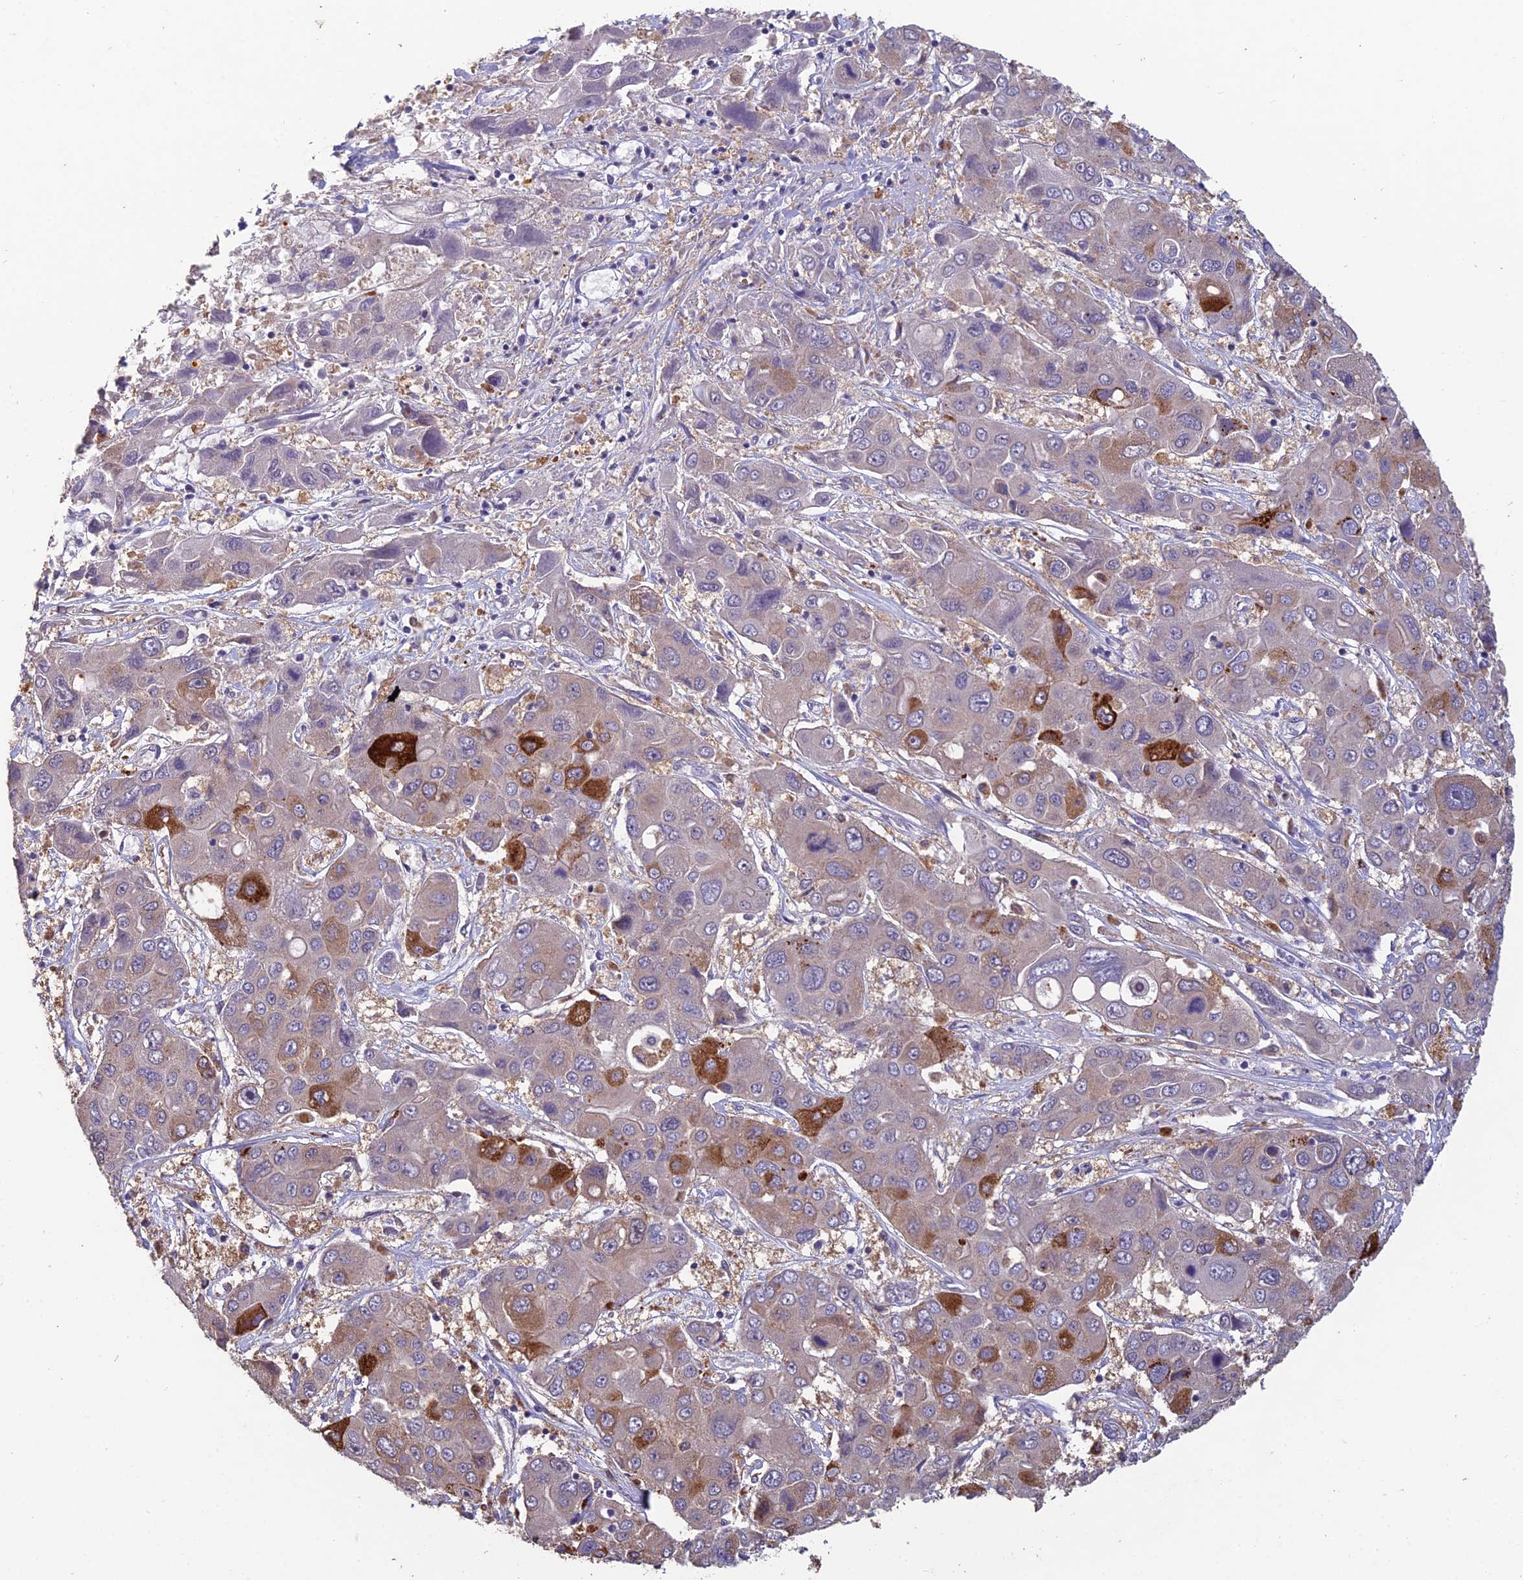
{"staining": {"intensity": "moderate", "quantity": "<25%", "location": "cytoplasmic/membranous"}, "tissue": "liver cancer", "cell_type": "Tumor cells", "image_type": "cancer", "snomed": [{"axis": "morphology", "description": "Cholangiocarcinoma"}, {"axis": "topography", "description": "Liver"}], "caption": "Protein staining exhibits moderate cytoplasmic/membranous staining in about <25% of tumor cells in liver cancer.", "gene": "CEACAM16", "patient": {"sex": "male", "age": 67}}